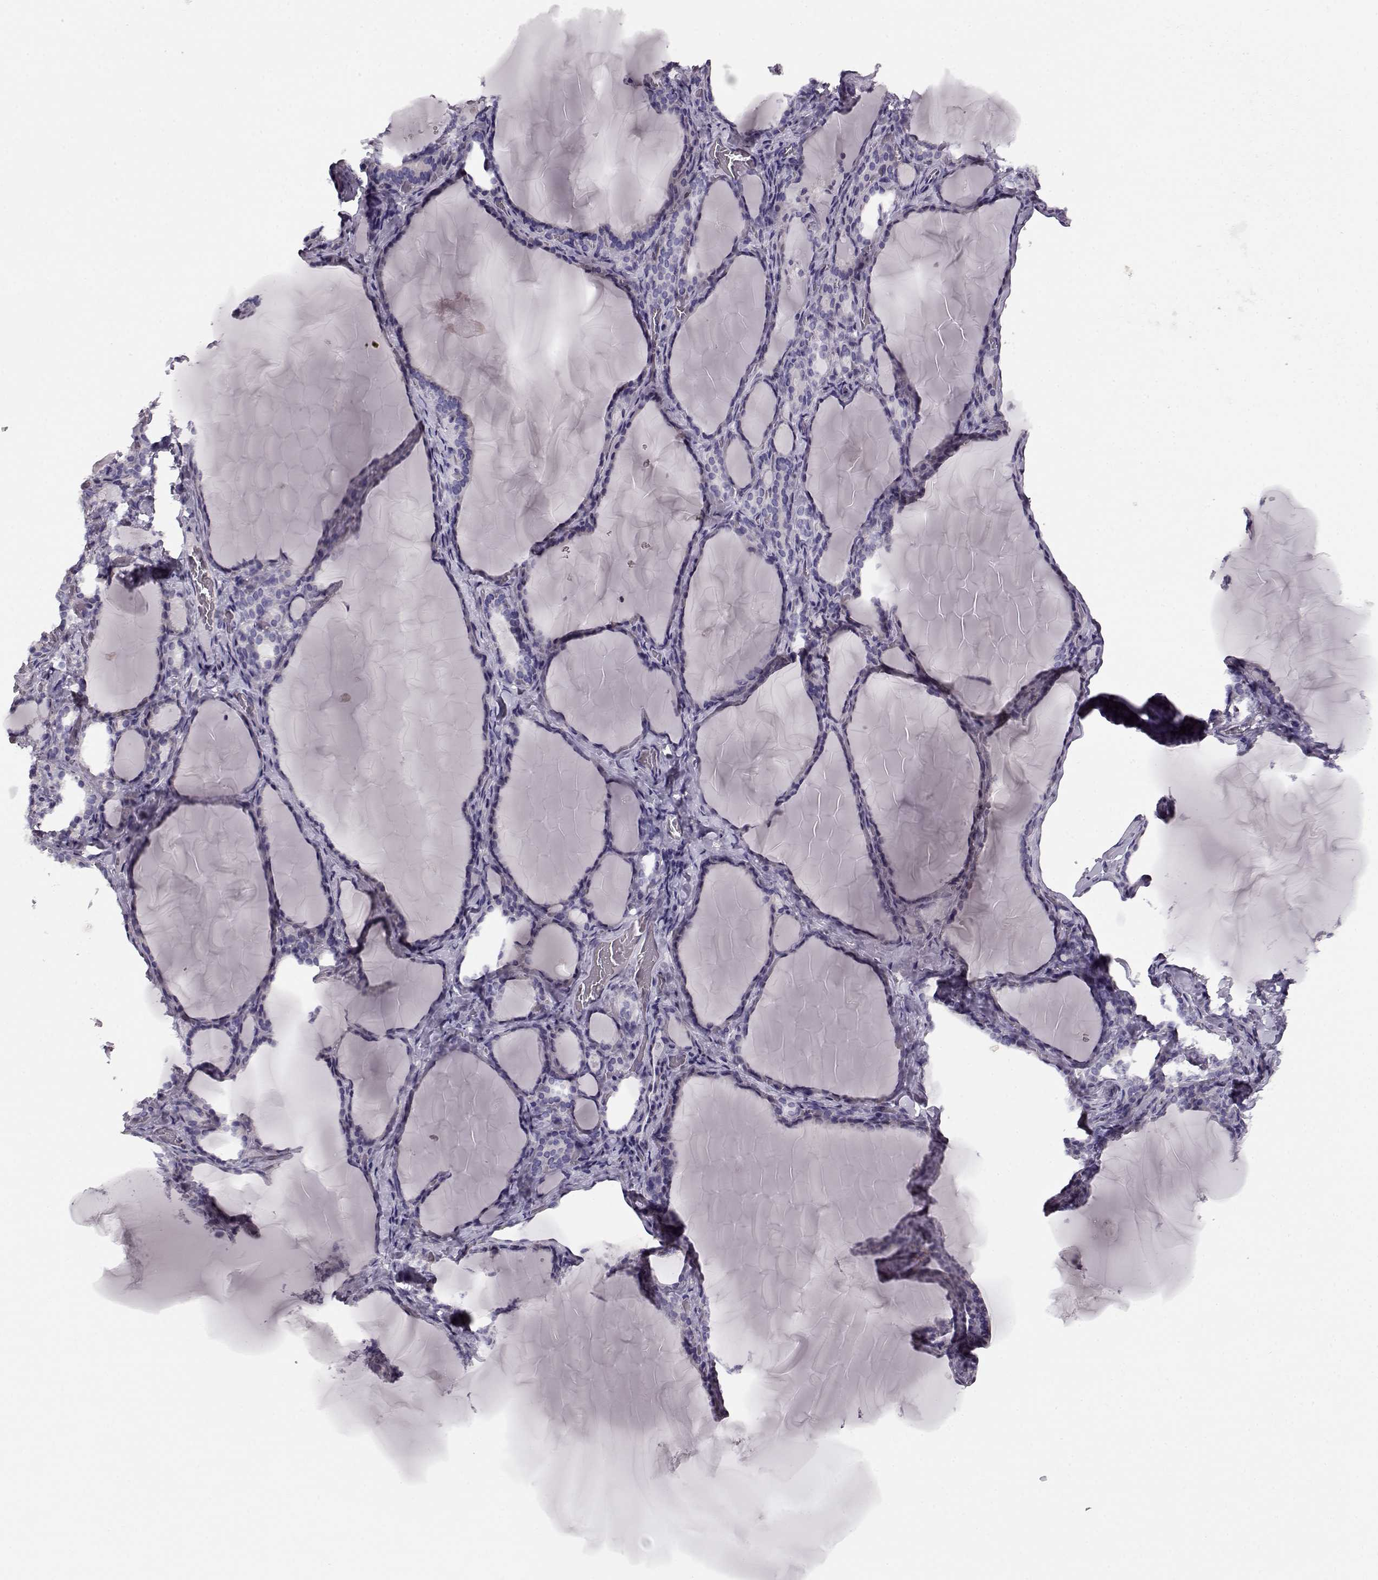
{"staining": {"intensity": "negative", "quantity": "none", "location": "none"}, "tissue": "thyroid gland", "cell_type": "Glandular cells", "image_type": "normal", "snomed": [{"axis": "morphology", "description": "Normal tissue, NOS"}, {"axis": "morphology", "description": "Hyperplasia, NOS"}, {"axis": "topography", "description": "Thyroid gland"}], "caption": "Protein analysis of normal thyroid gland displays no significant positivity in glandular cells. The staining was performed using DAB to visualize the protein expression in brown, while the nuclei were stained in blue with hematoxylin (Magnification: 20x).", "gene": "RP1L1", "patient": {"sex": "female", "age": 27}}